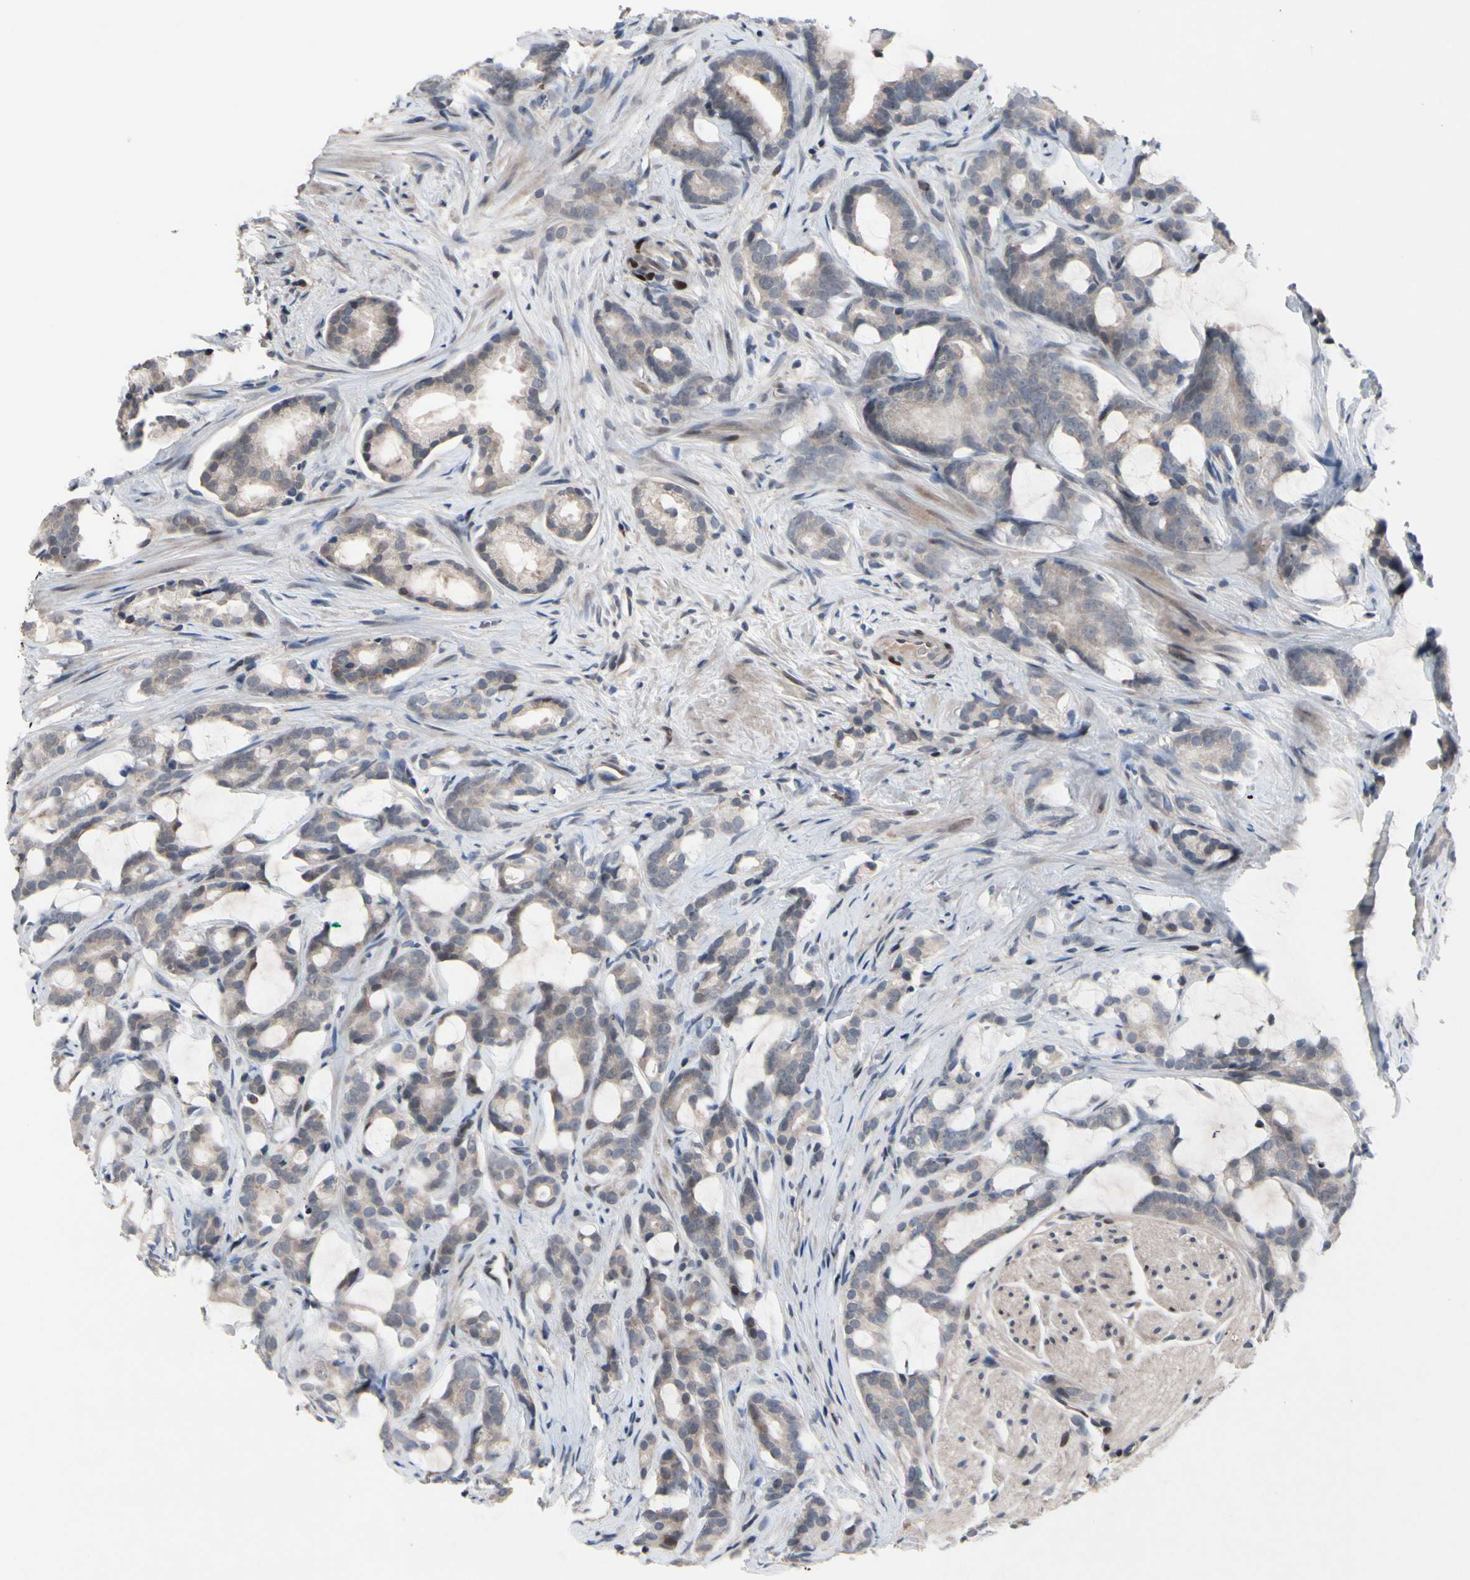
{"staining": {"intensity": "weak", "quantity": "25%-75%", "location": "cytoplasmic/membranous"}, "tissue": "prostate cancer", "cell_type": "Tumor cells", "image_type": "cancer", "snomed": [{"axis": "morphology", "description": "Adenocarcinoma, Low grade"}, {"axis": "topography", "description": "Prostate"}], "caption": "DAB (3,3'-diaminobenzidine) immunohistochemical staining of human prostate cancer demonstrates weak cytoplasmic/membranous protein positivity in about 25%-75% of tumor cells.", "gene": "MUTYH", "patient": {"sex": "male", "age": 58}}